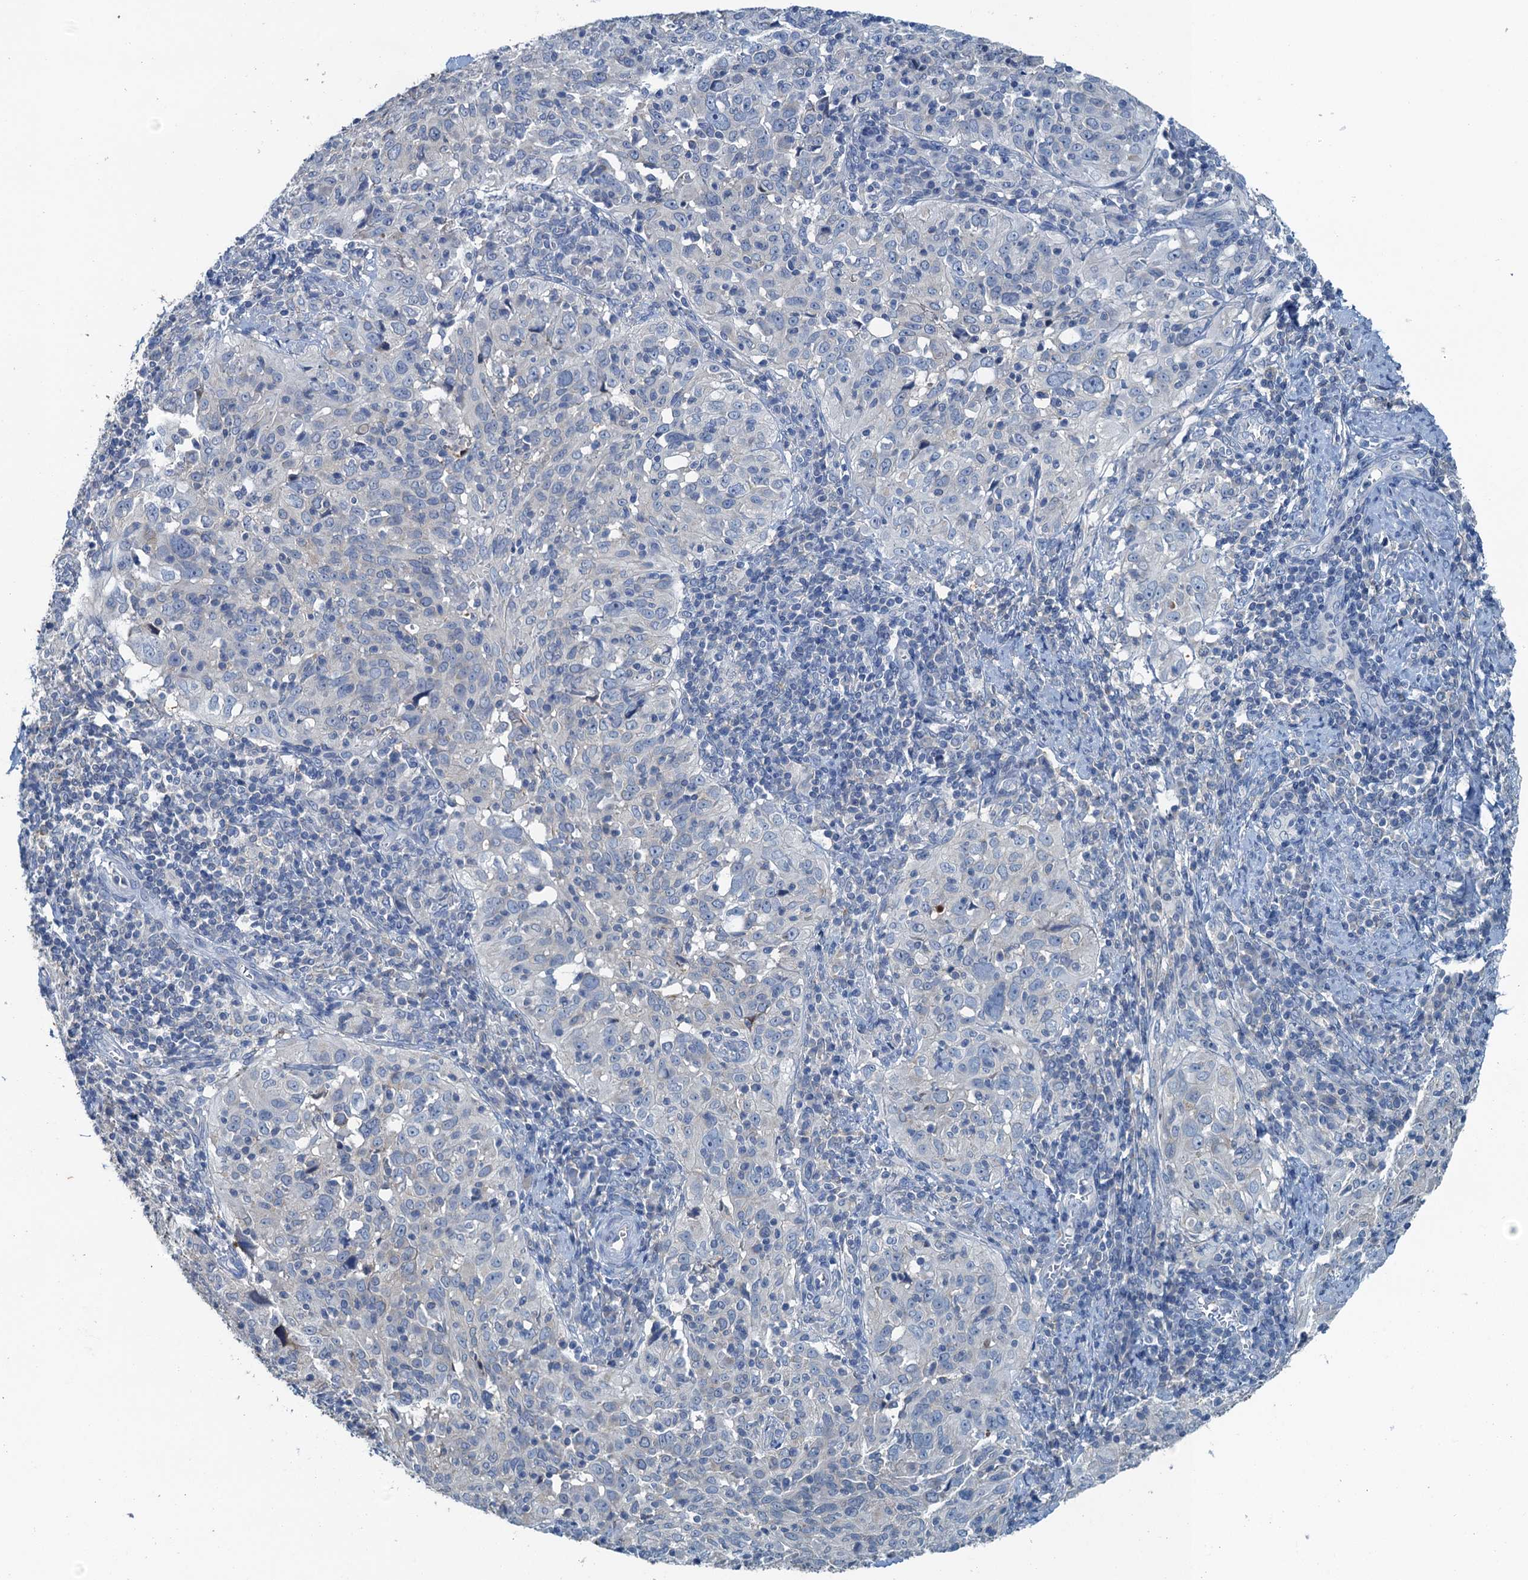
{"staining": {"intensity": "negative", "quantity": "none", "location": "none"}, "tissue": "cervical cancer", "cell_type": "Tumor cells", "image_type": "cancer", "snomed": [{"axis": "morphology", "description": "Normal tissue, NOS"}, {"axis": "morphology", "description": "Squamous cell carcinoma, NOS"}, {"axis": "topography", "description": "Cervix"}], "caption": "This is an immunohistochemistry image of human squamous cell carcinoma (cervical). There is no positivity in tumor cells.", "gene": "LSM14B", "patient": {"sex": "female", "age": 31}}